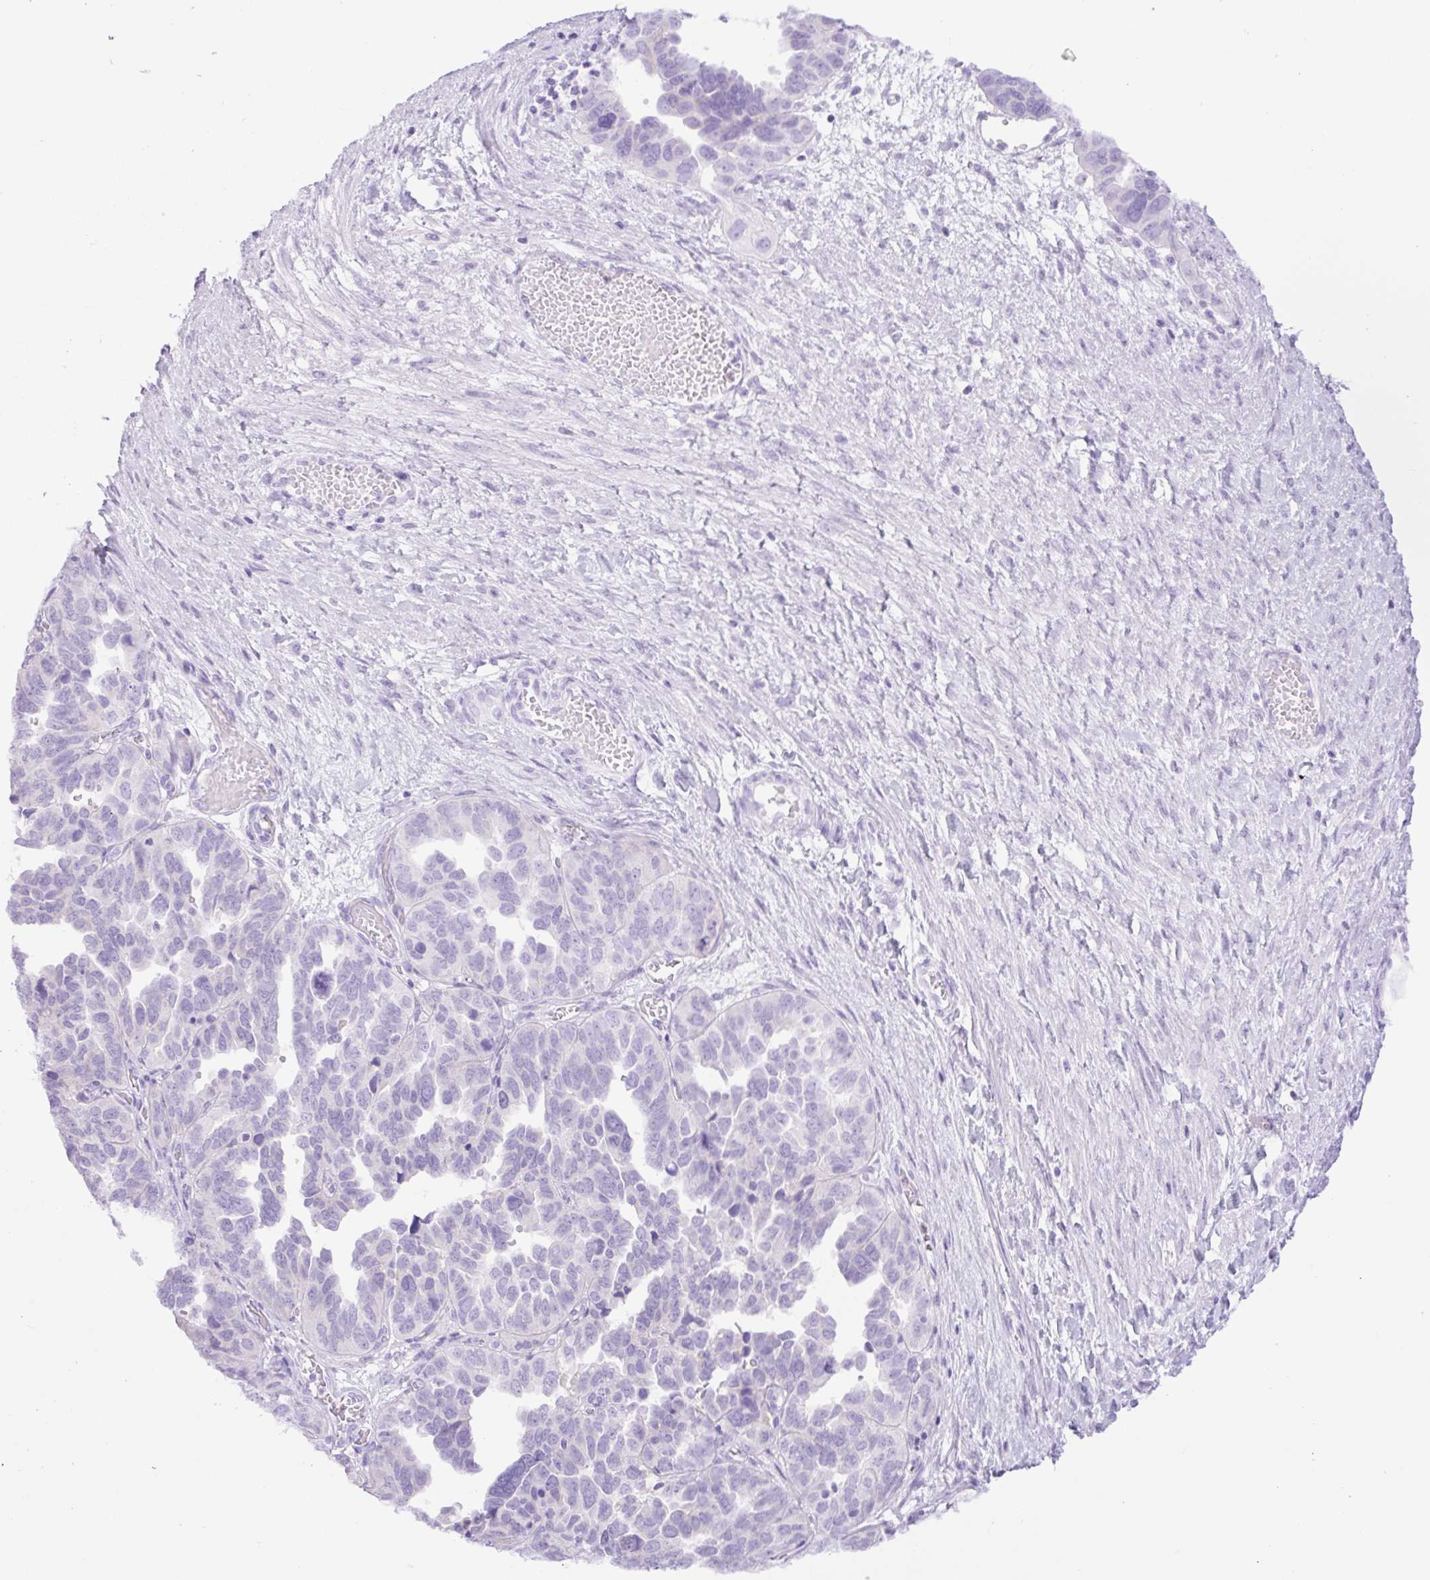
{"staining": {"intensity": "negative", "quantity": "none", "location": "none"}, "tissue": "ovarian cancer", "cell_type": "Tumor cells", "image_type": "cancer", "snomed": [{"axis": "morphology", "description": "Cystadenocarcinoma, serous, NOS"}, {"axis": "topography", "description": "Ovary"}], "caption": "Immunohistochemical staining of serous cystadenocarcinoma (ovarian) demonstrates no significant positivity in tumor cells.", "gene": "SLC25A40", "patient": {"sex": "female", "age": 64}}